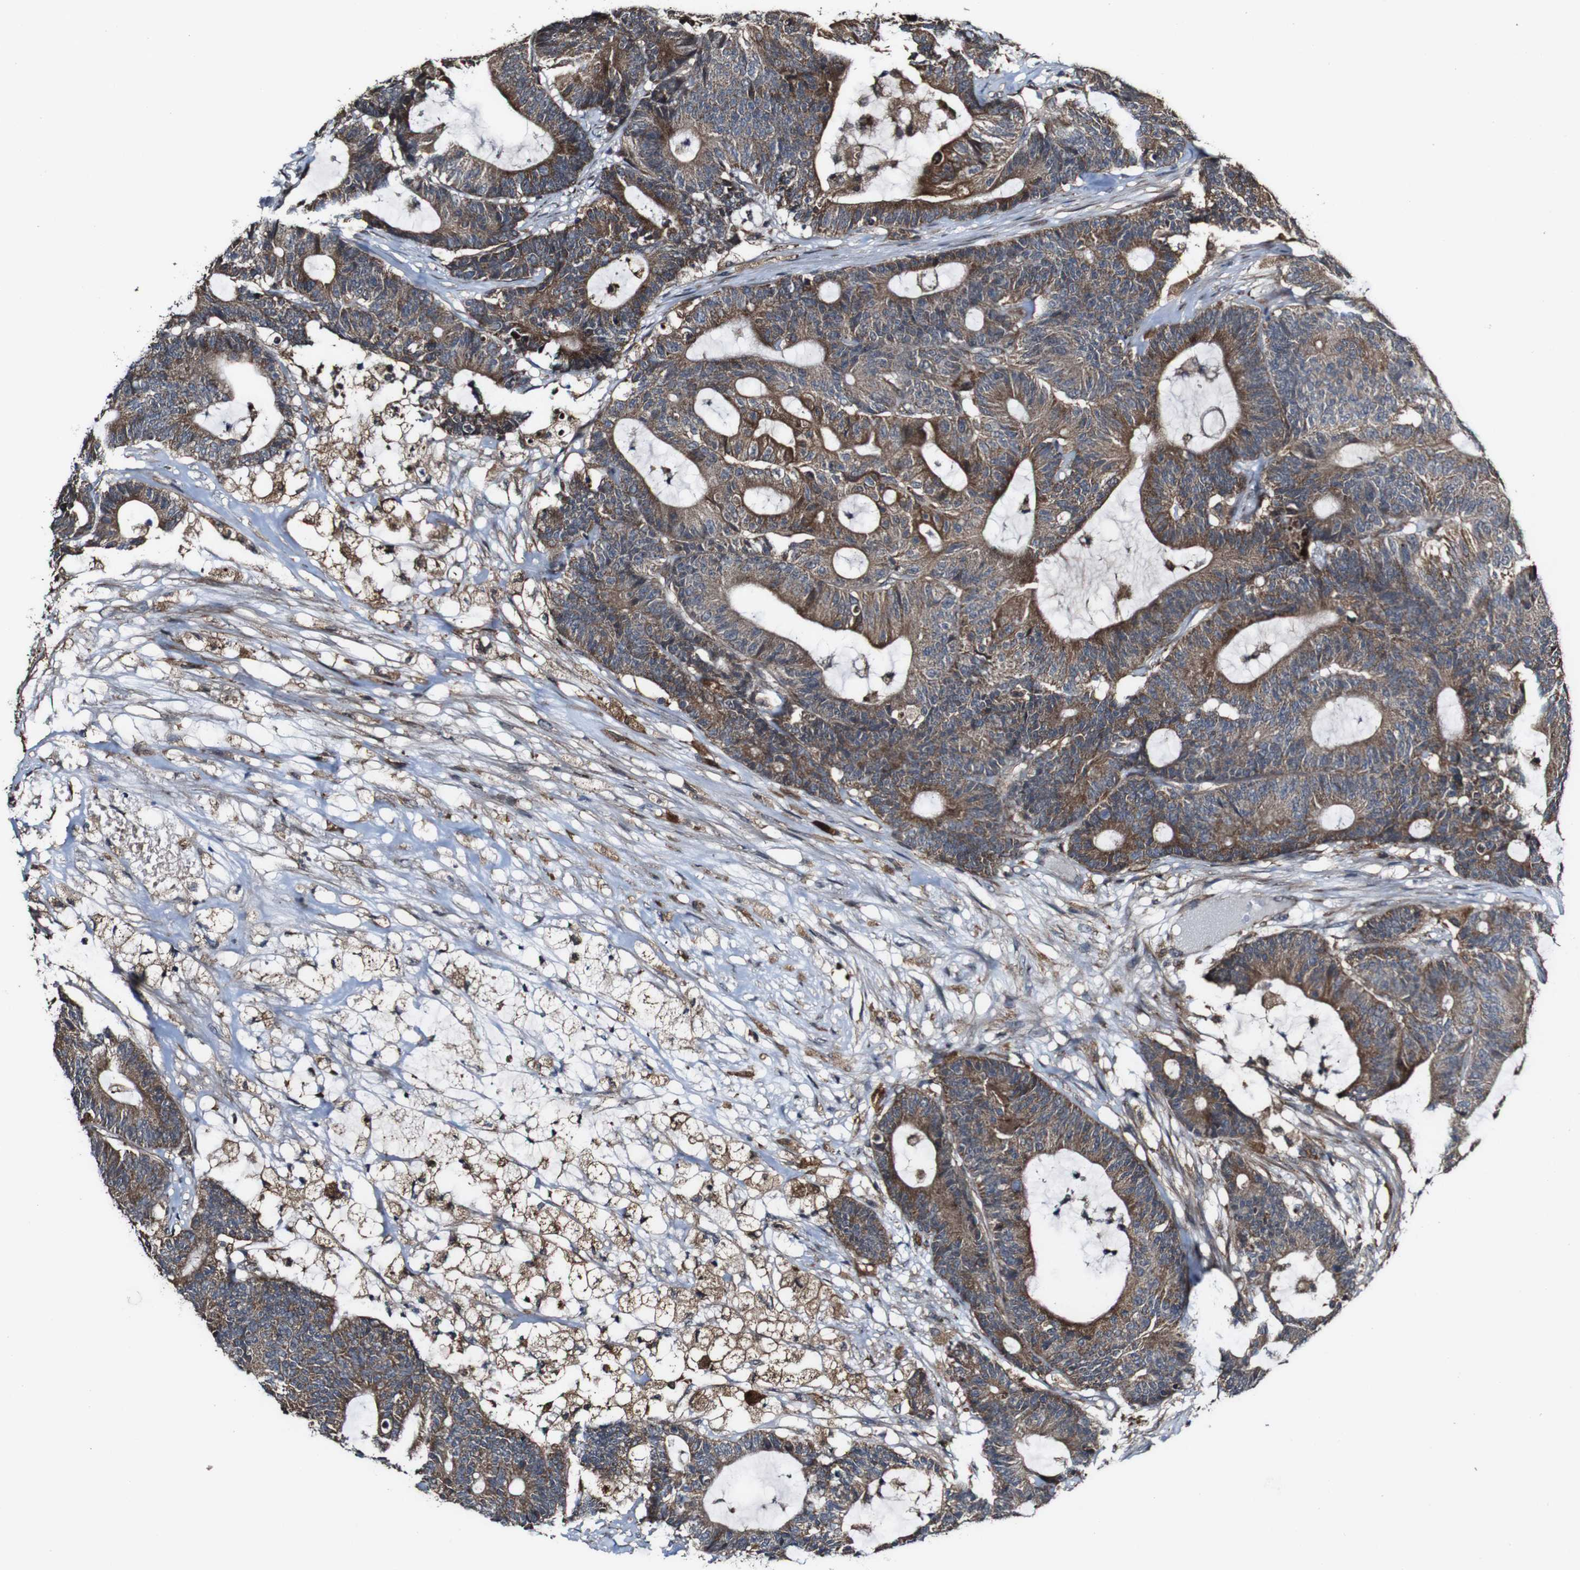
{"staining": {"intensity": "strong", "quantity": "25%-75%", "location": "cytoplasmic/membranous"}, "tissue": "colorectal cancer", "cell_type": "Tumor cells", "image_type": "cancer", "snomed": [{"axis": "morphology", "description": "Adenocarcinoma, NOS"}, {"axis": "topography", "description": "Colon"}], "caption": "Adenocarcinoma (colorectal) tissue demonstrates strong cytoplasmic/membranous staining in about 25%-75% of tumor cells The staining was performed using DAB to visualize the protein expression in brown, while the nuclei were stained in blue with hematoxylin (Magnification: 20x).", "gene": "BTN3A3", "patient": {"sex": "female", "age": 84}}